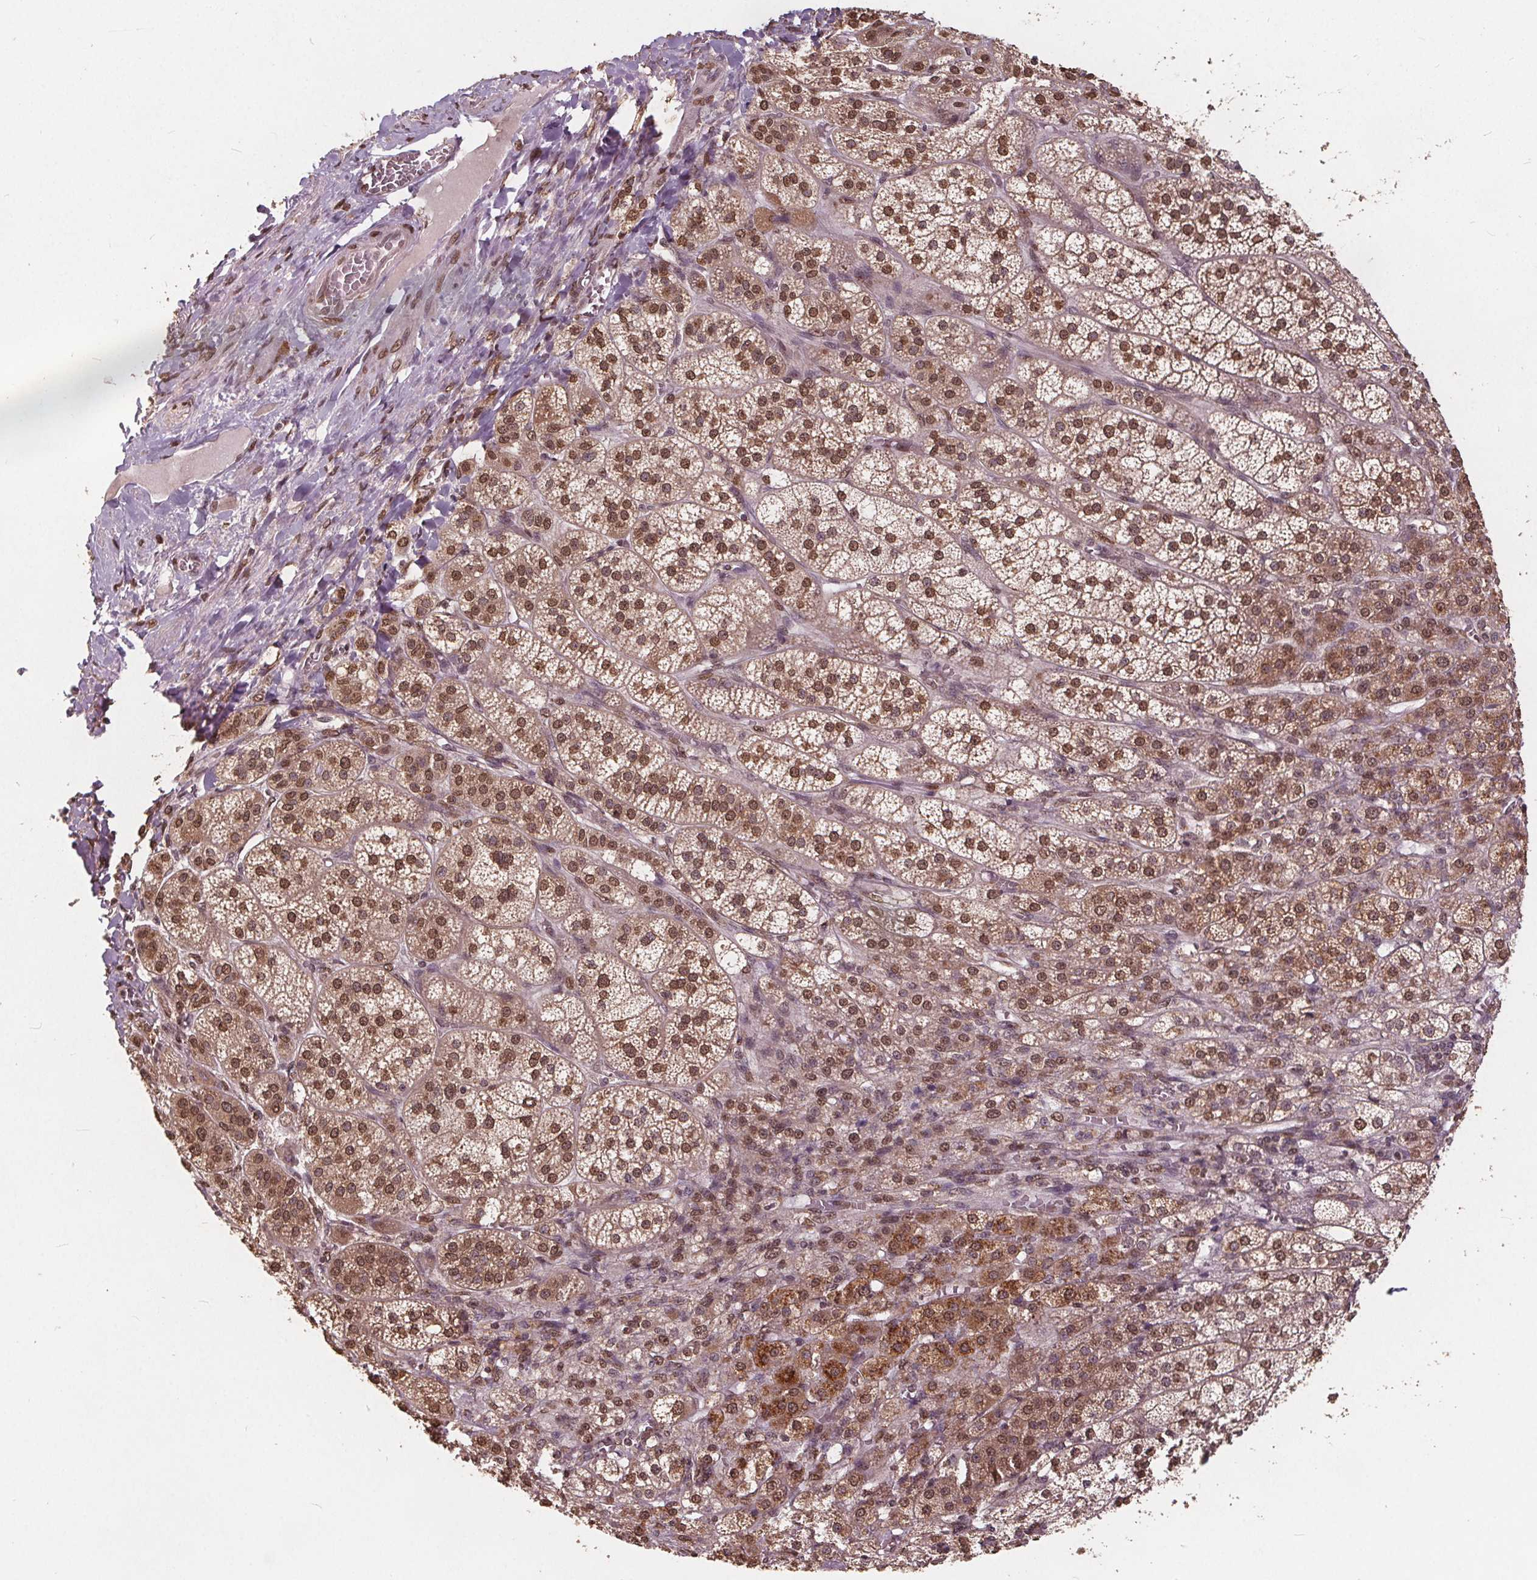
{"staining": {"intensity": "strong", "quantity": ">75%", "location": "cytoplasmic/membranous,nuclear"}, "tissue": "adrenal gland", "cell_type": "Glandular cells", "image_type": "normal", "snomed": [{"axis": "morphology", "description": "Normal tissue, NOS"}, {"axis": "topography", "description": "Adrenal gland"}], "caption": "This photomicrograph reveals benign adrenal gland stained with IHC to label a protein in brown. The cytoplasmic/membranous,nuclear of glandular cells show strong positivity for the protein. Nuclei are counter-stained blue.", "gene": "HIF1AN", "patient": {"sex": "female", "age": 60}}